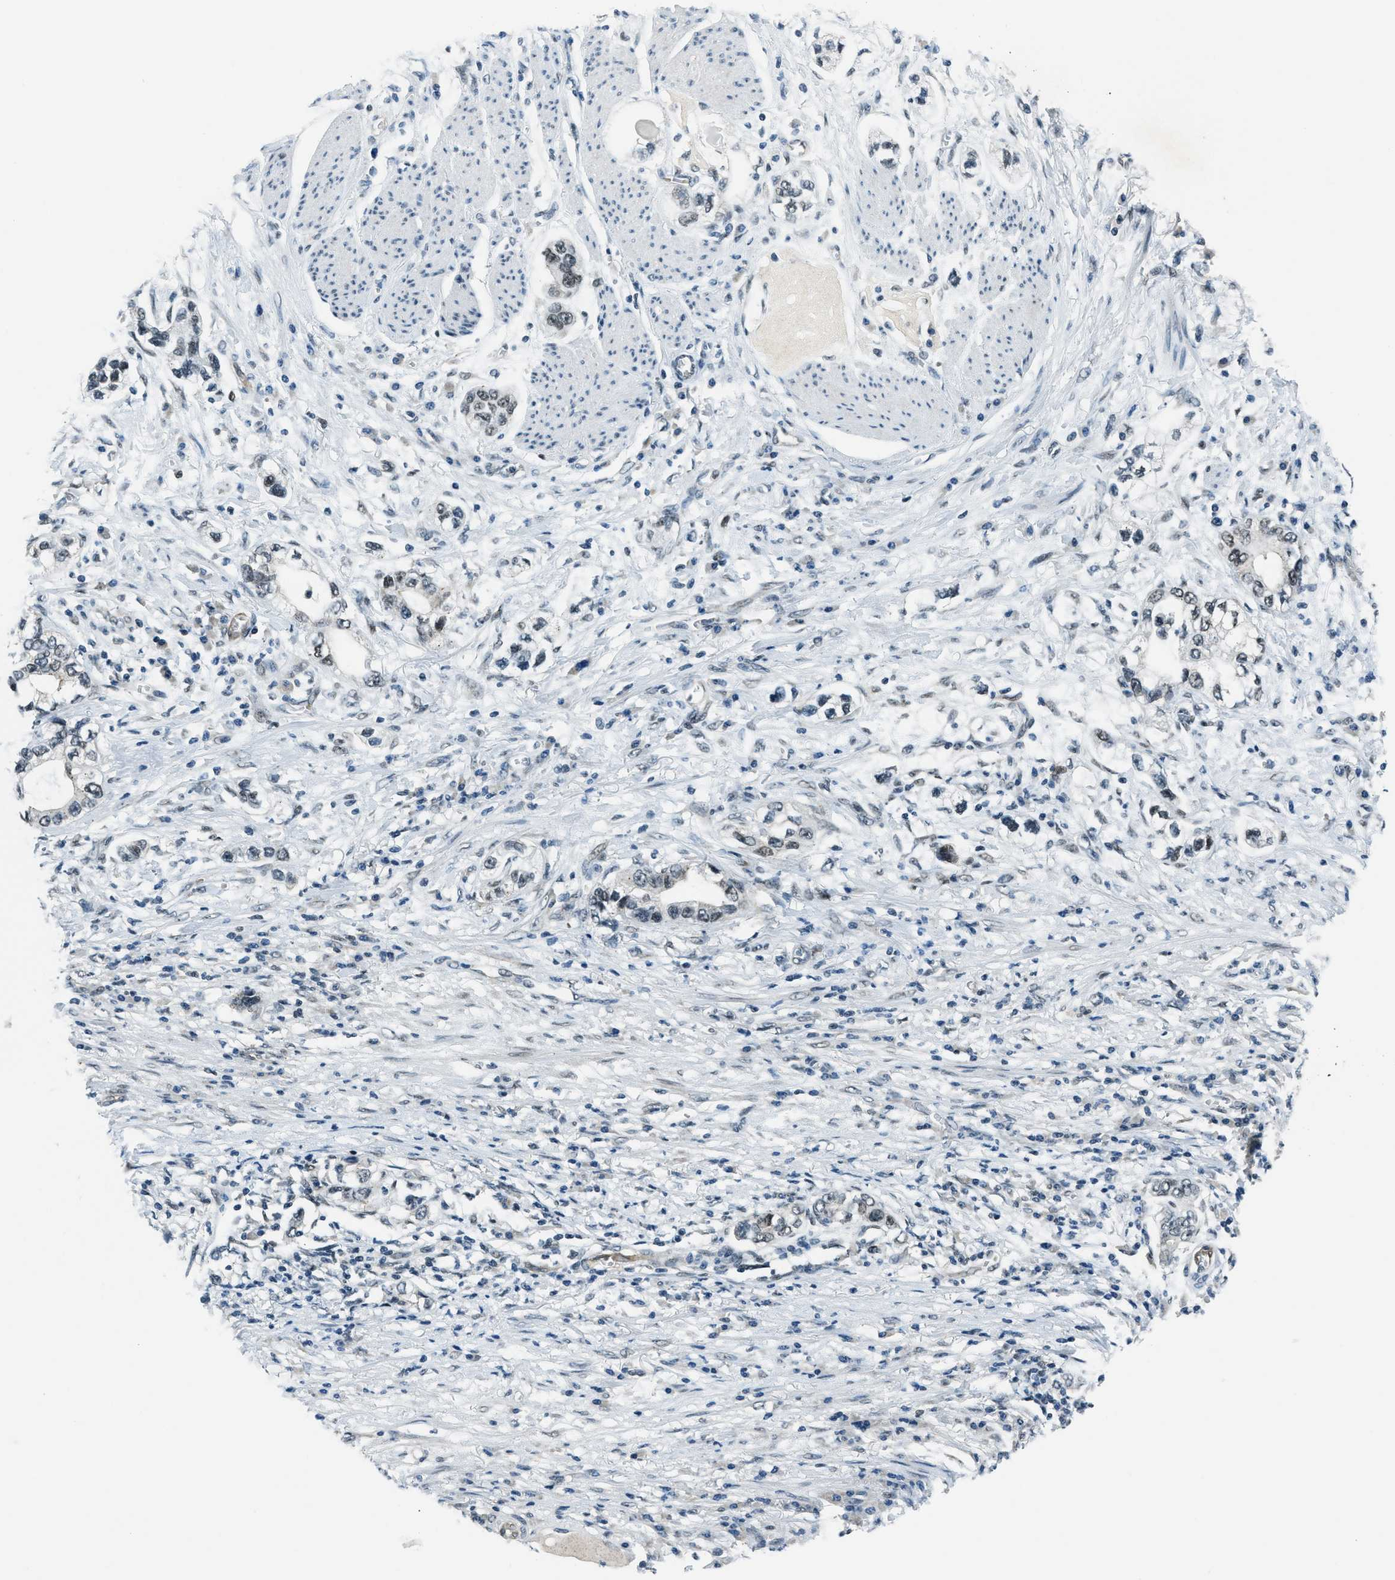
{"staining": {"intensity": "moderate", "quantity": "<25%", "location": "nuclear"}, "tissue": "stomach cancer", "cell_type": "Tumor cells", "image_type": "cancer", "snomed": [{"axis": "morphology", "description": "Adenocarcinoma, NOS"}, {"axis": "topography", "description": "Stomach, lower"}], "caption": "Immunohistochemical staining of stomach cancer shows low levels of moderate nuclear positivity in about <25% of tumor cells.", "gene": "KLF6", "patient": {"sex": "female", "age": 93}}